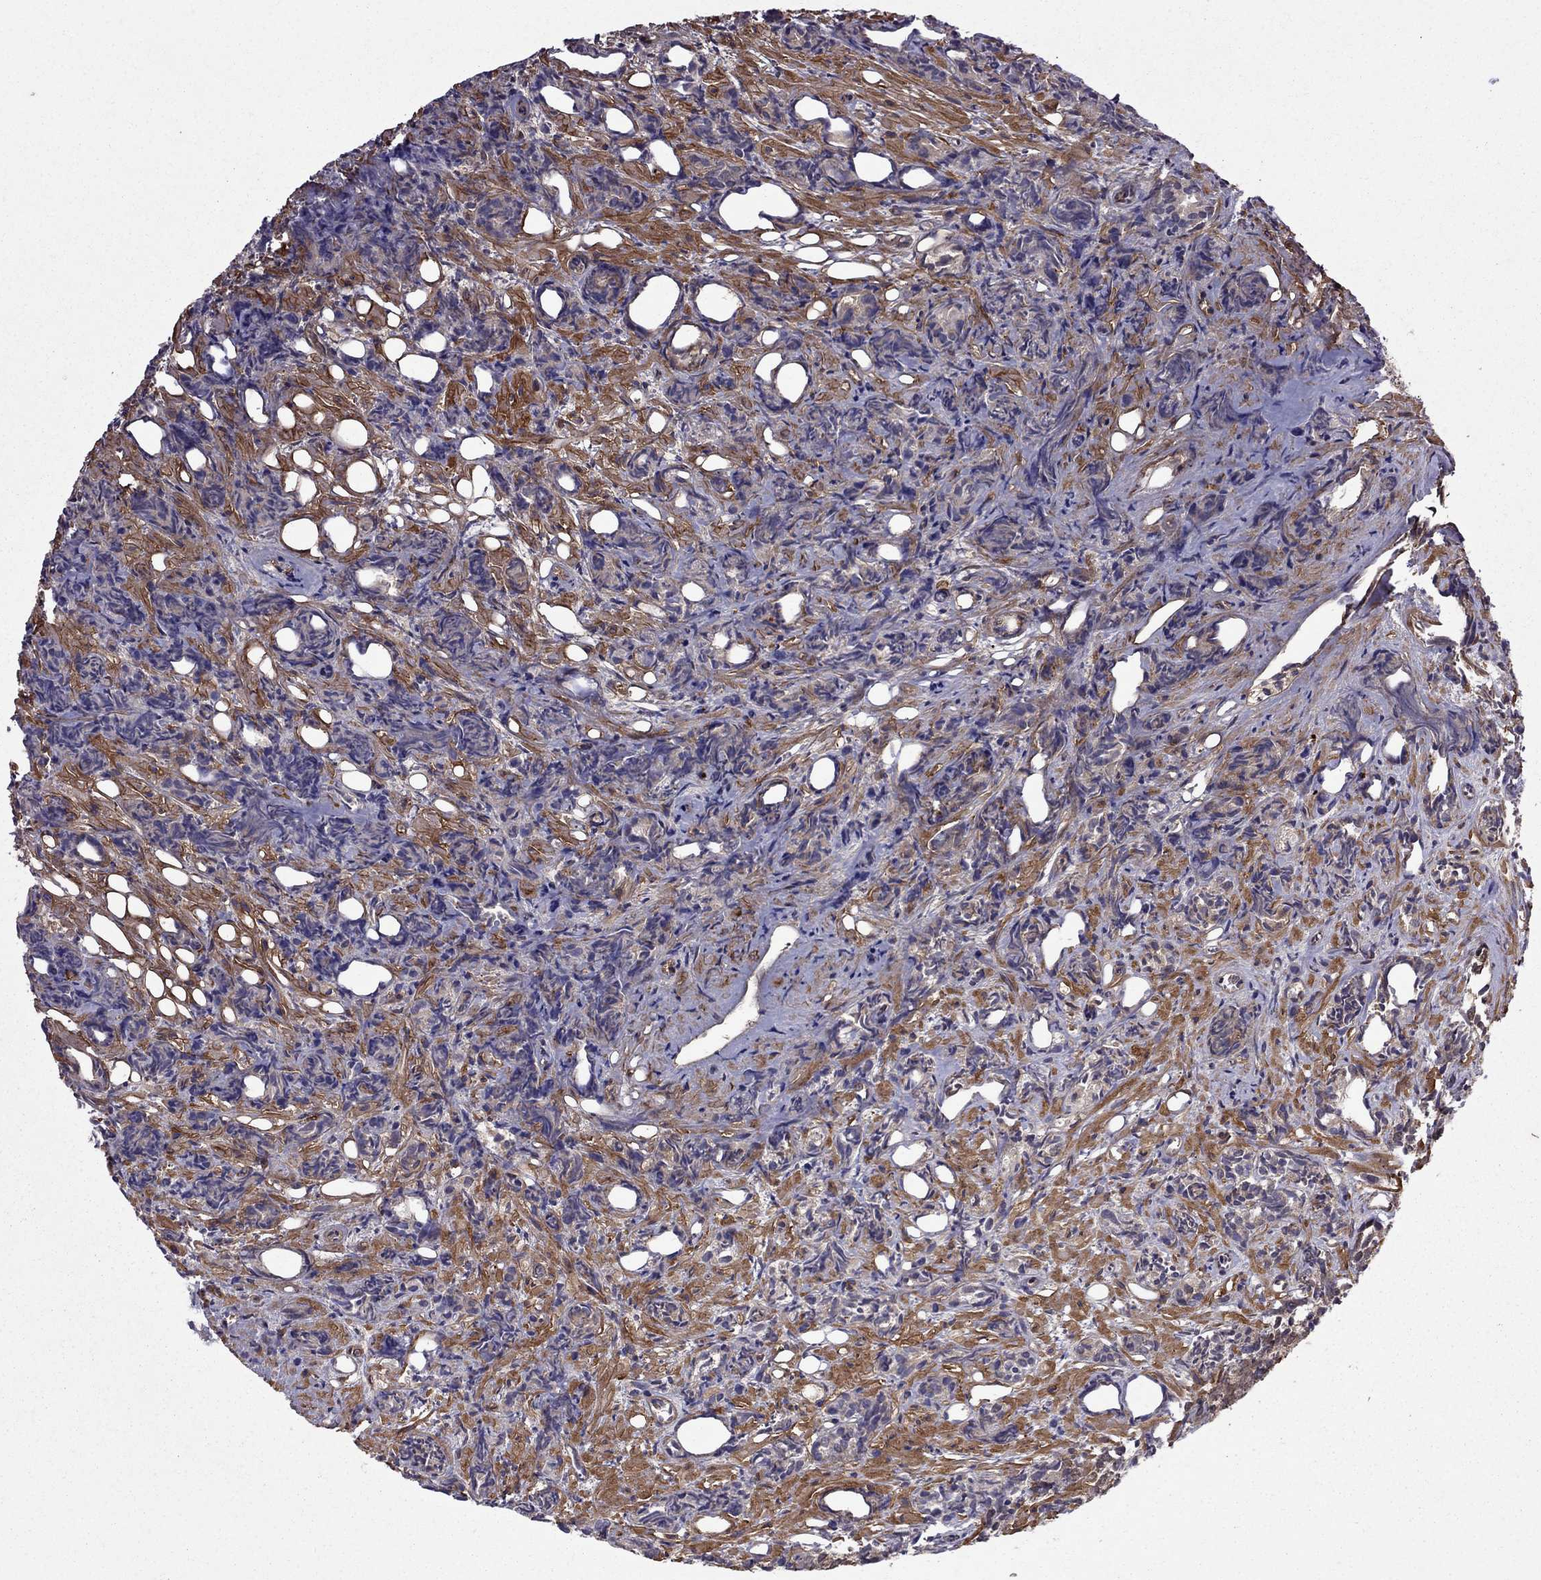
{"staining": {"intensity": "moderate", "quantity": "<25%", "location": "cytoplasmic/membranous"}, "tissue": "prostate cancer", "cell_type": "Tumor cells", "image_type": "cancer", "snomed": [{"axis": "morphology", "description": "Adenocarcinoma, High grade"}, {"axis": "topography", "description": "Prostate"}], "caption": "An image of high-grade adenocarcinoma (prostate) stained for a protein reveals moderate cytoplasmic/membranous brown staining in tumor cells.", "gene": "ITGB1", "patient": {"sex": "male", "age": 84}}